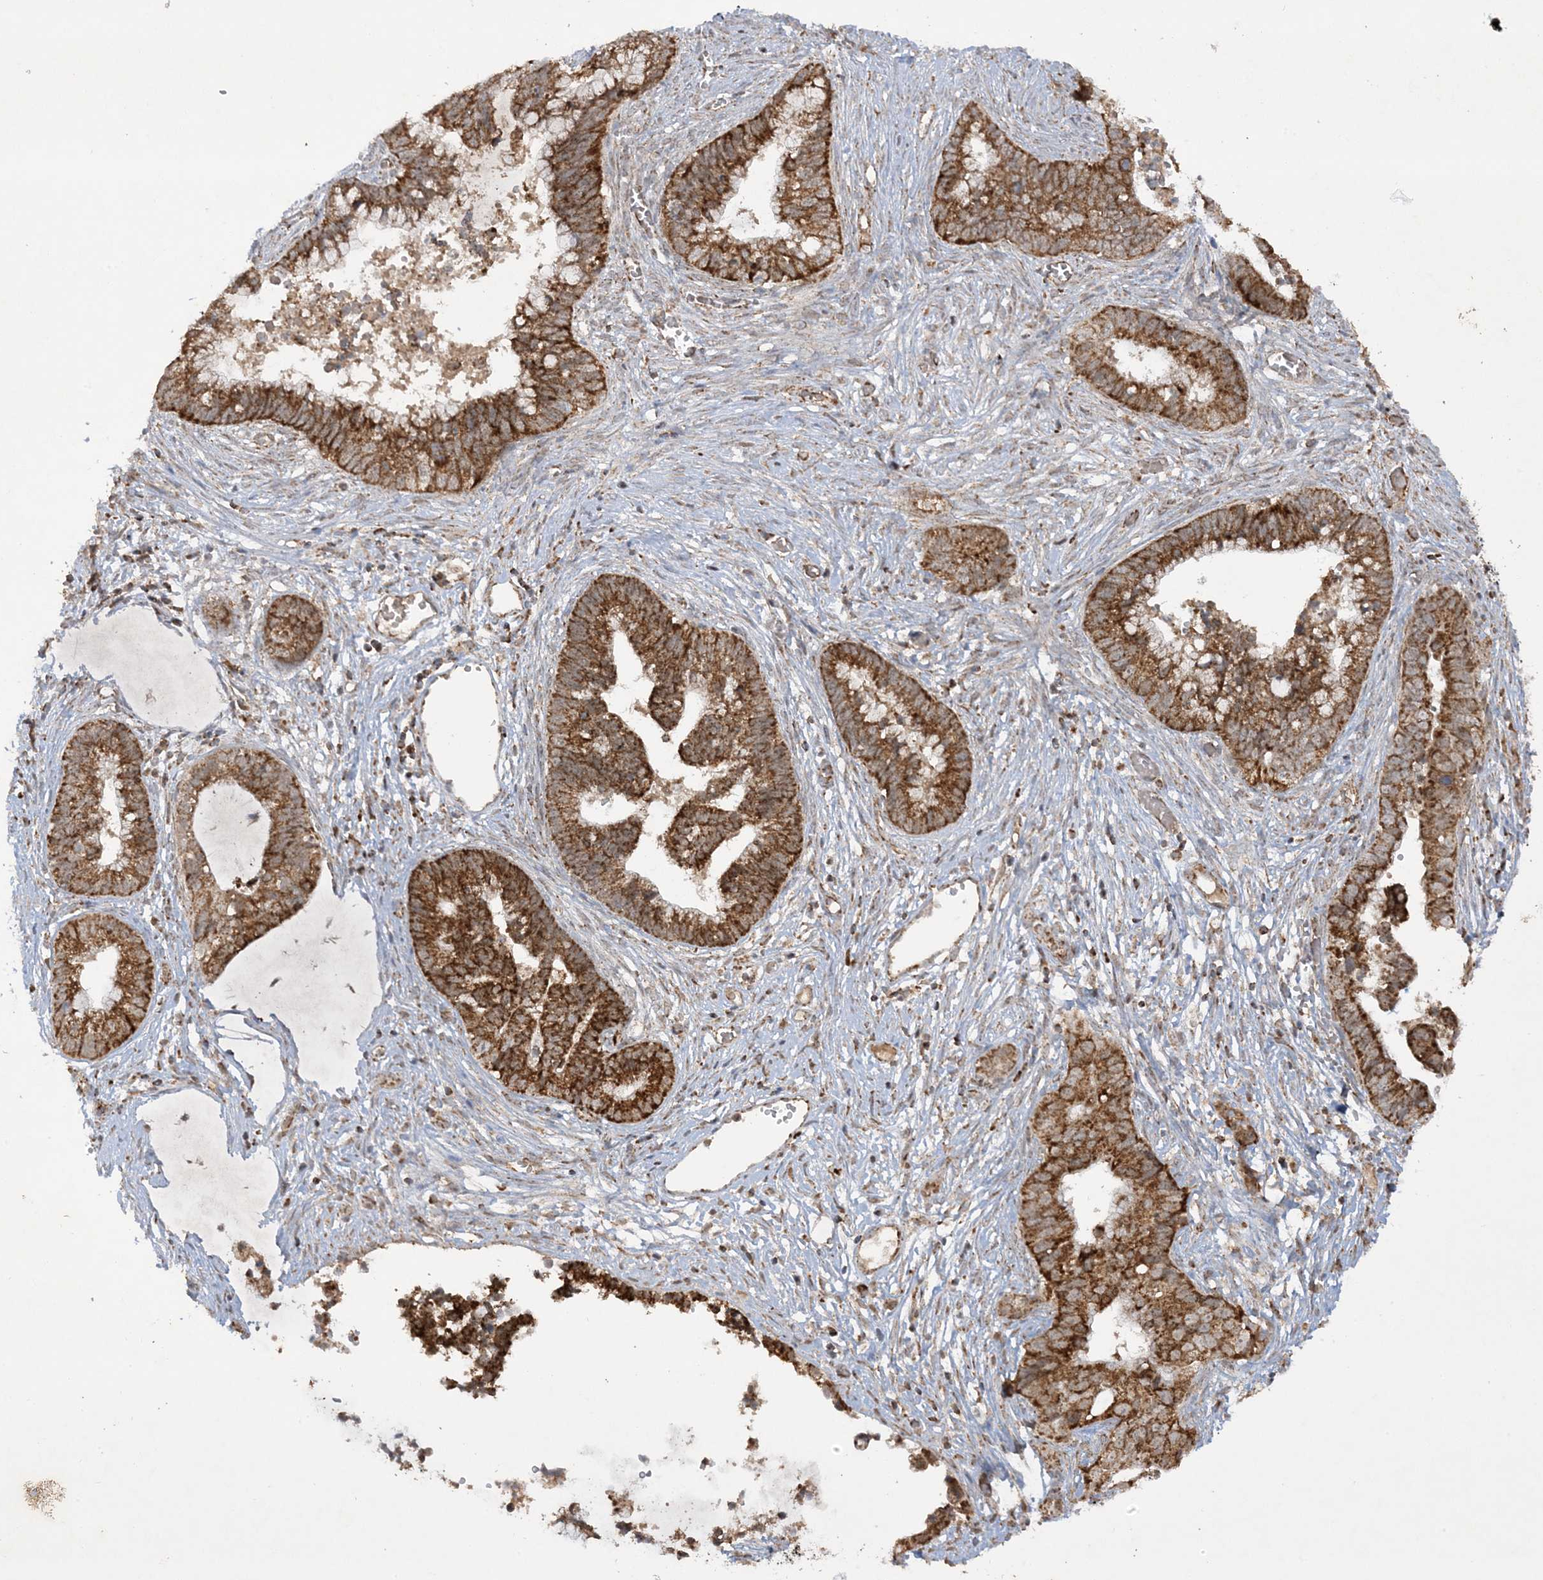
{"staining": {"intensity": "strong", "quantity": ">75%", "location": "cytoplasmic/membranous"}, "tissue": "cervical cancer", "cell_type": "Tumor cells", "image_type": "cancer", "snomed": [{"axis": "morphology", "description": "Adenocarcinoma, NOS"}, {"axis": "topography", "description": "Cervix"}], "caption": "Strong cytoplasmic/membranous protein positivity is identified in approximately >75% of tumor cells in cervical cancer.", "gene": "NDUFAF3", "patient": {"sex": "female", "age": 44}}